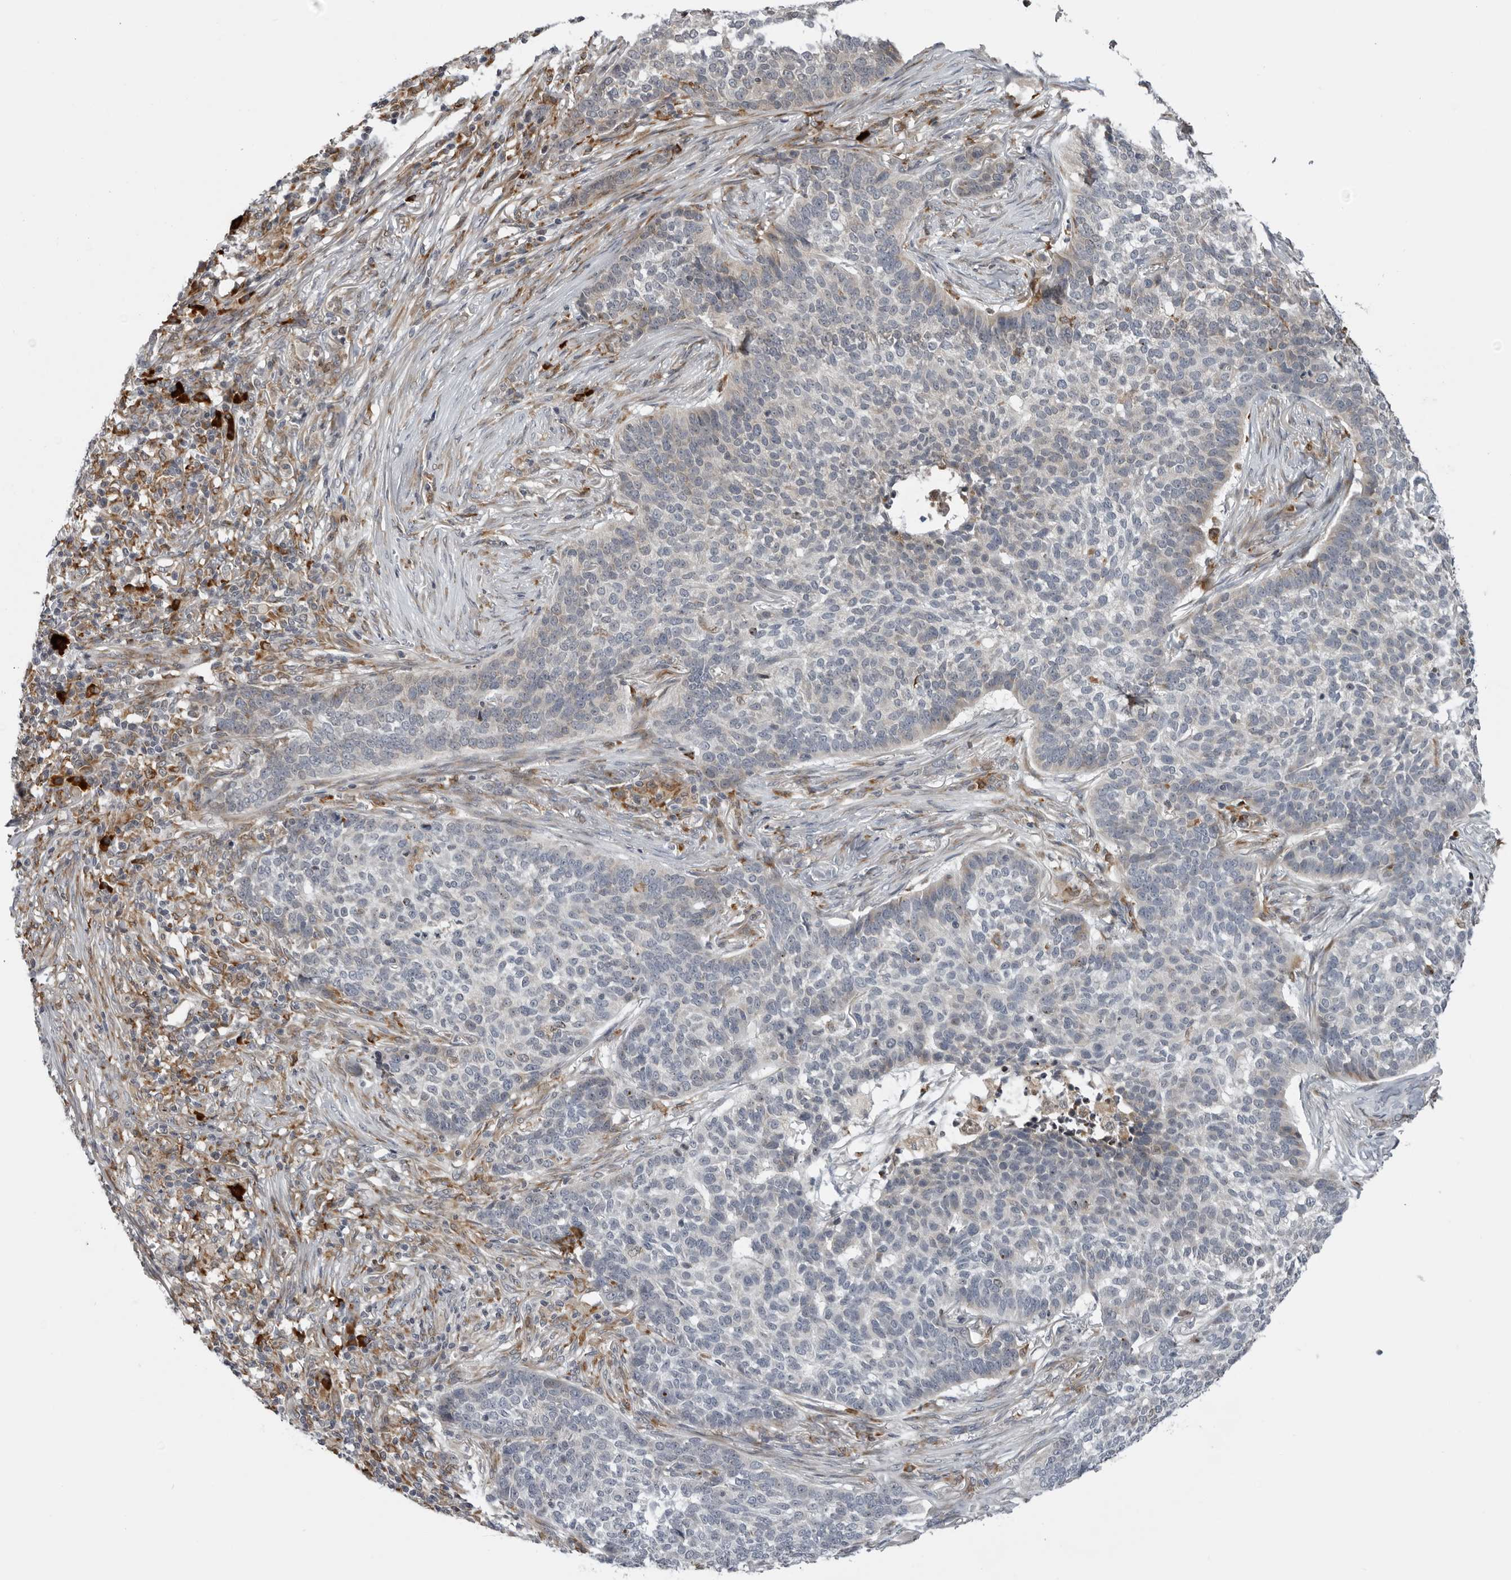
{"staining": {"intensity": "negative", "quantity": "none", "location": "none"}, "tissue": "skin cancer", "cell_type": "Tumor cells", "image_type": "cancer", "snomed": [{"axis": "morphology", "description": "Basal cell carcinoma"}, {"axis": "topography", "description": "Skin"}], "caption": "Skin cancer was stained to show a protein in brown. There is no significant positivity in tumor cells.", "gene": "ALPK2", "patient": {"sex": "male", "age": 85}}